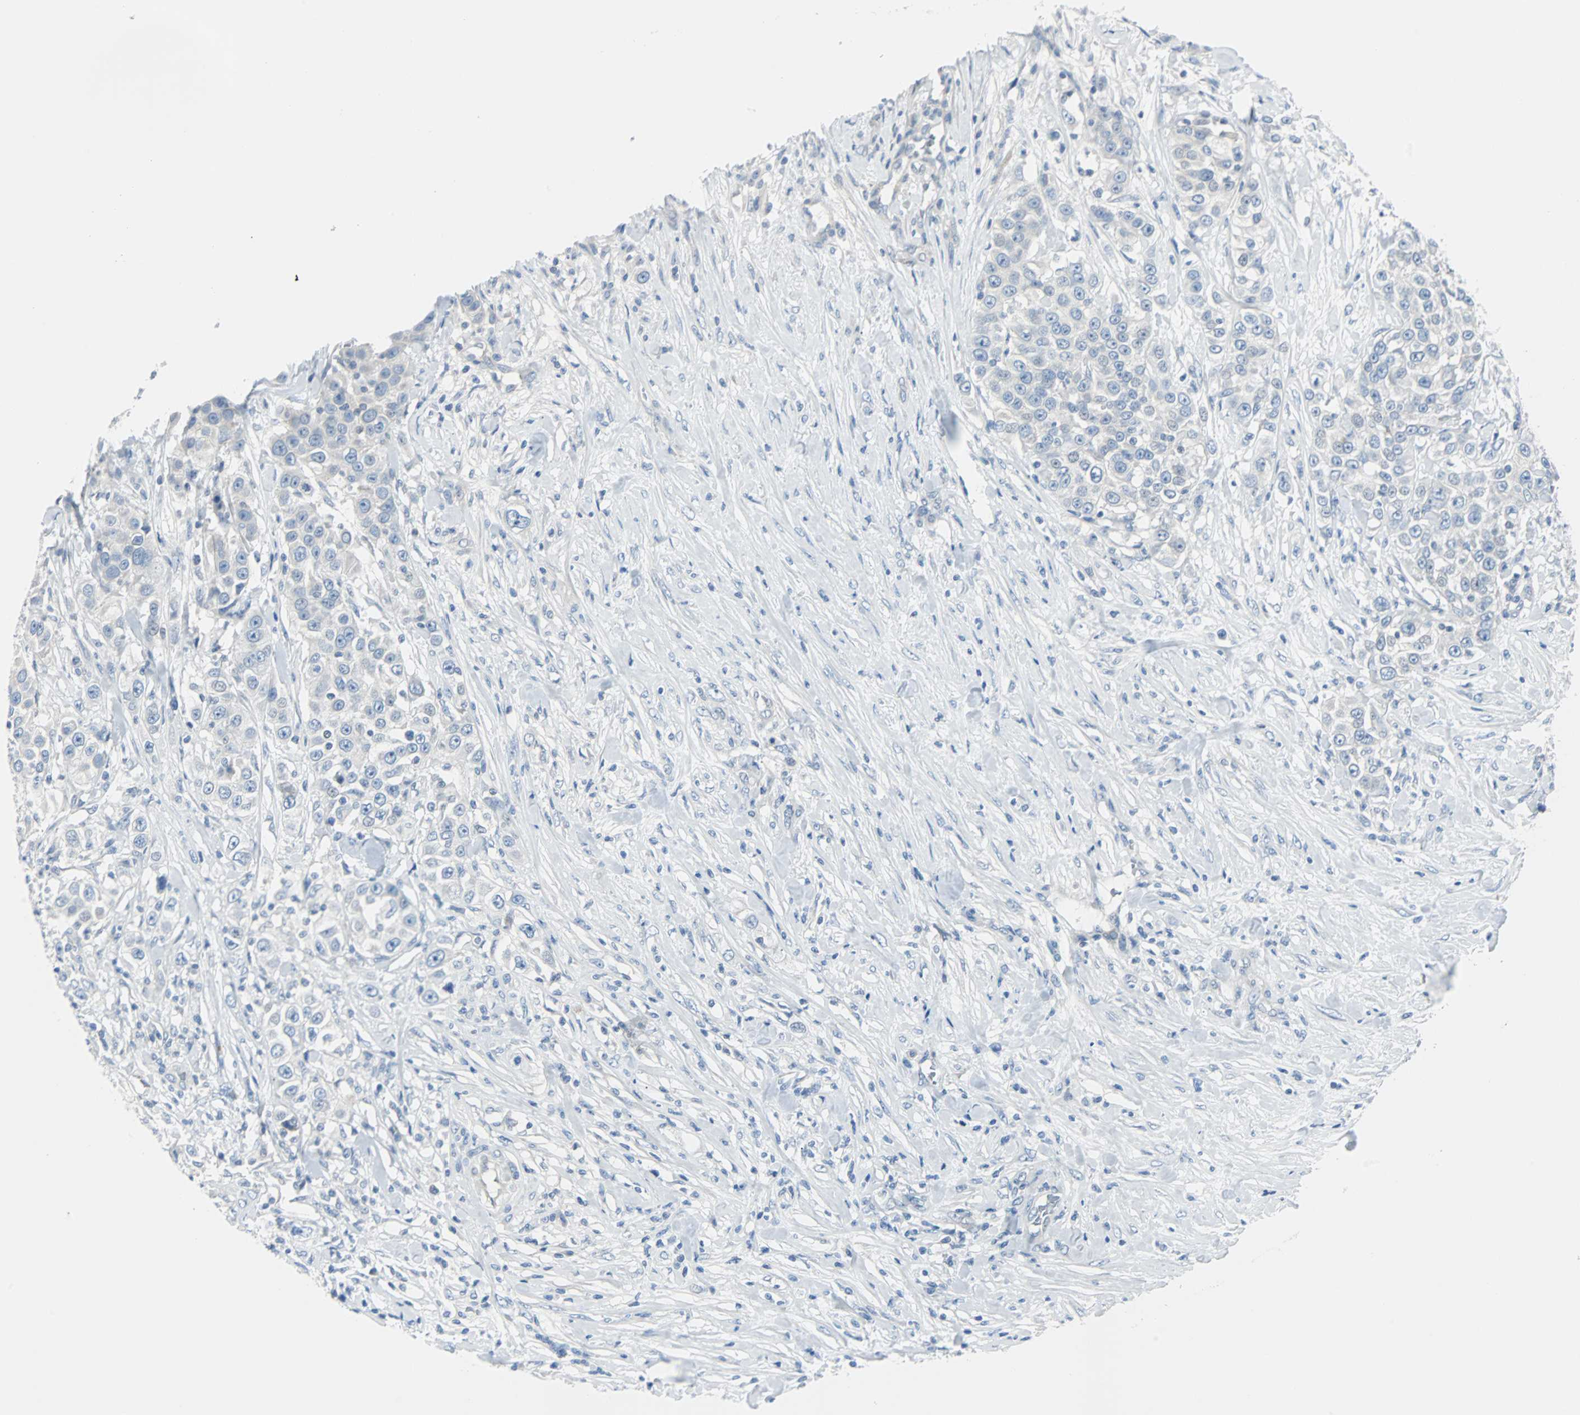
{"staining": {"intensity": "negative", "quantity": "none", "location": "none"}, "tissue": "urothelial cancer", "cell_type": "Tumor cells", "image_type": "cancer", "snomed": [{"axis": "morphology", "description": "Urothelial carcinoma, High grade"}, {"axis": "topography", "description": "Urinary bladder"}], "caption": "The histopathology image shows no significant positivity in tumor cells of high-grade urothelial carcinoma.", "gene": "RASA1", "patient": {"sex": "female", "age": 80}}